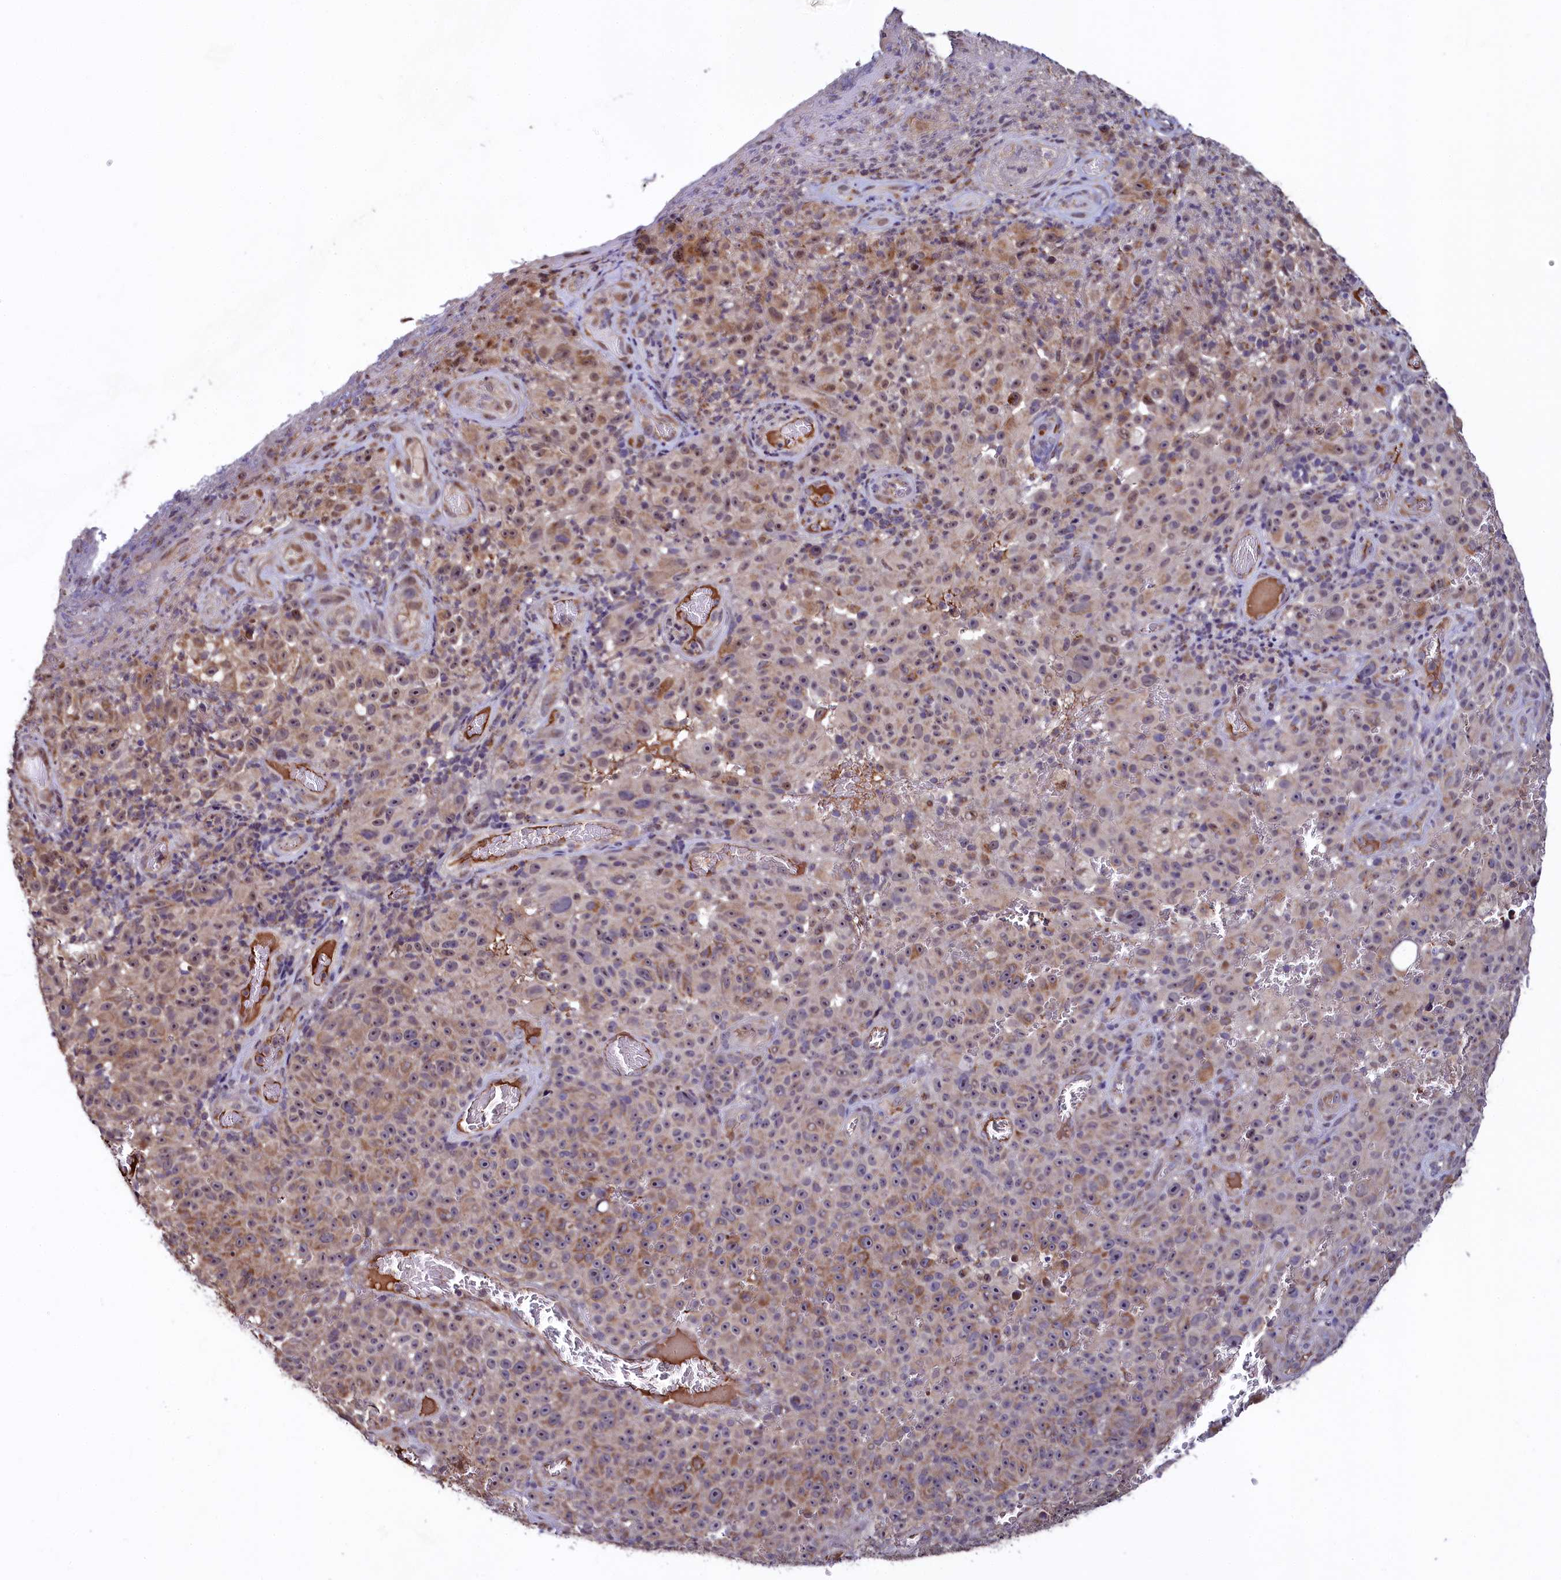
{"staining": {"intensity": "moderate", "quantity": "25%-75%", "location": "cytoplasmic/membranous,nuclear"}, "tissue": "melanoma", "cell_type": "Tumor cells", "image_type": "cancer", "snomed": [{"axis": "morphology", "description": "Malignant melanoma, NOS"}, {"axis": "topography", "description": "Skin"}], "caption": "Protein expression analysis of human malignant melanoma reveals moderate cytoplasmic/membranous and nuclear expression in approximately 25%-75% of tumor cells.", "gene": "SEC24C", "patient": {"sex": "female", "age": 82}}